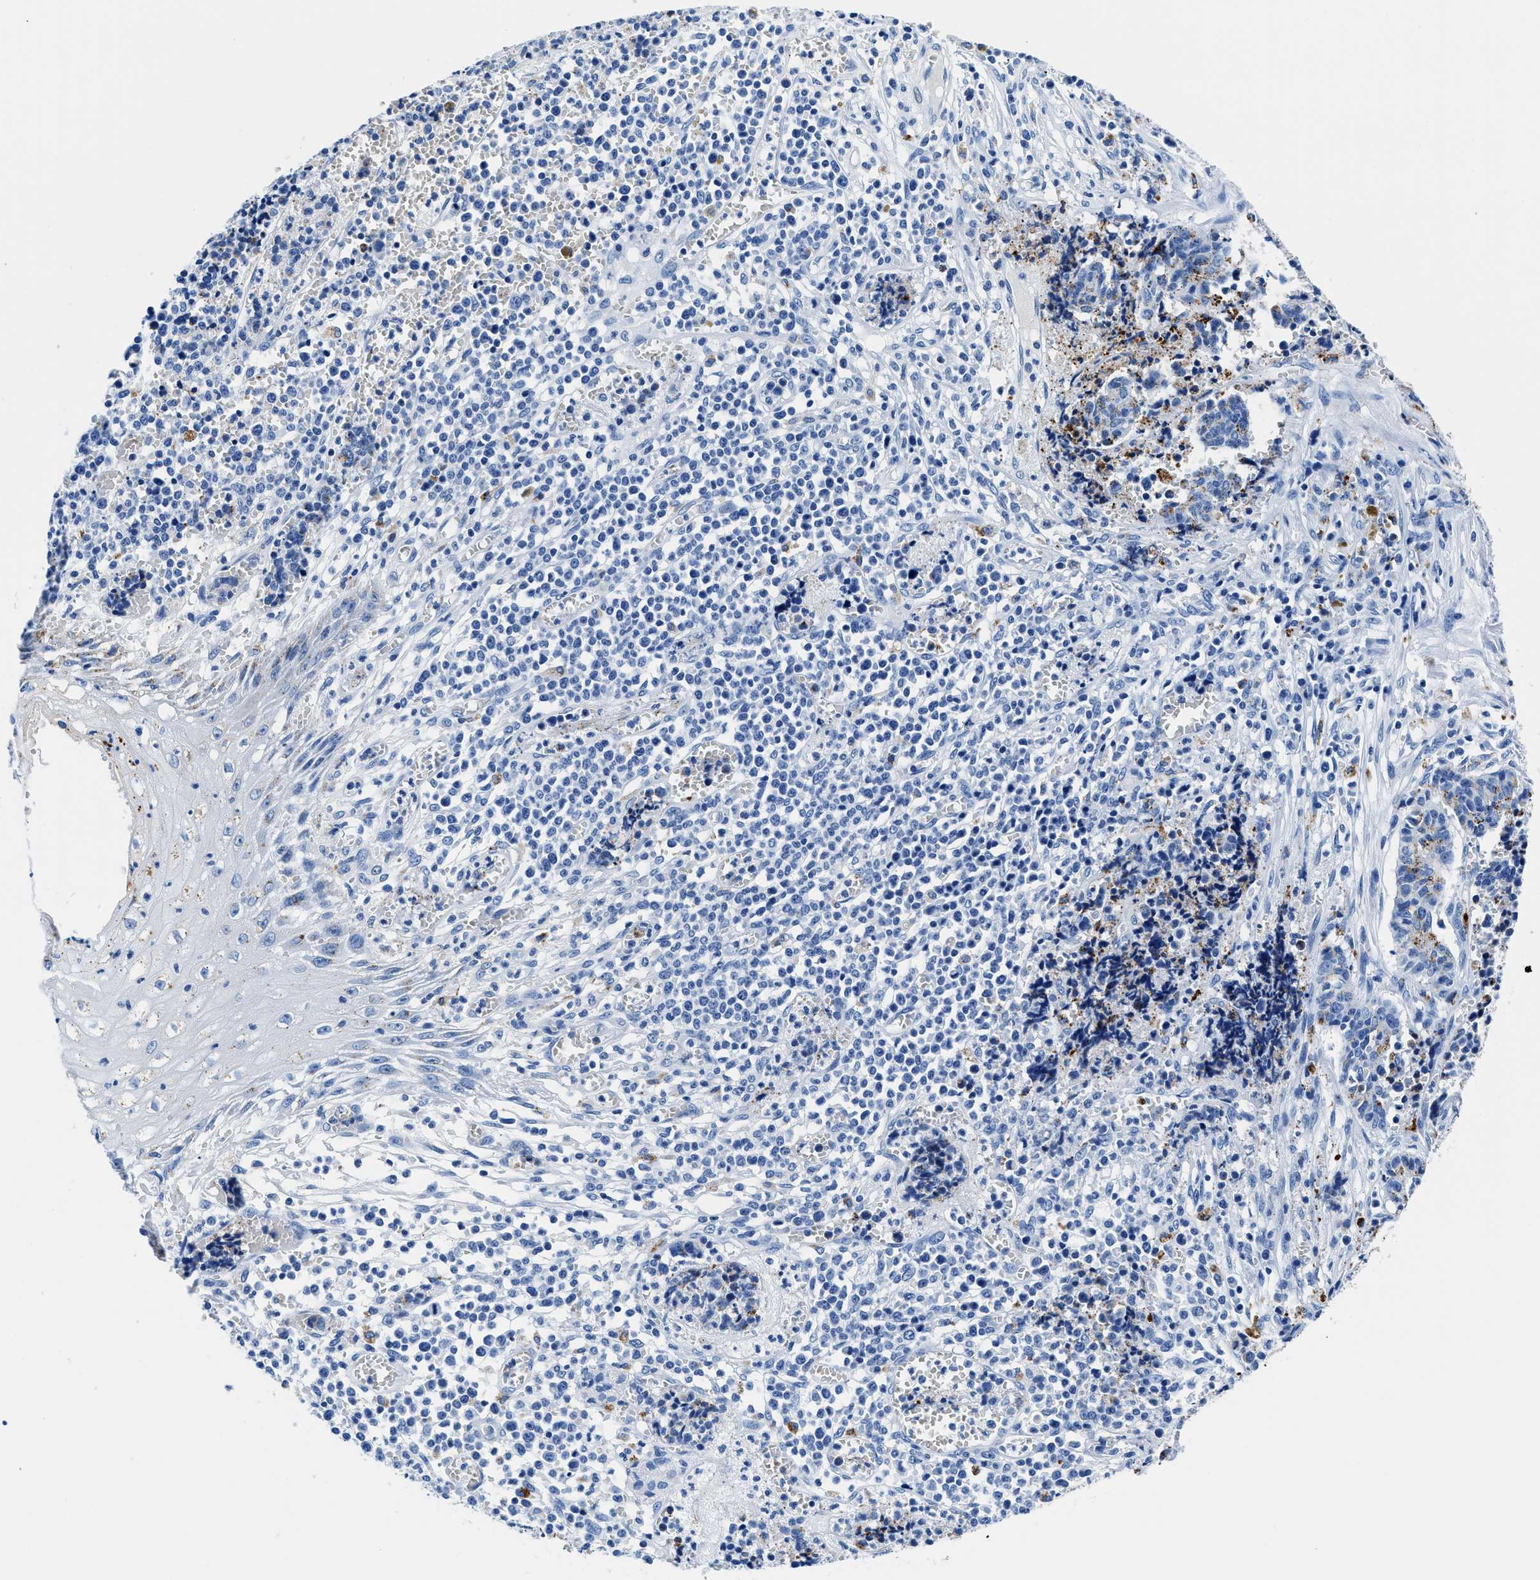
{"staining": {"intensity": "moderate", "quantity": "<25%", "location": "cytoplasmic/membranous"}, "tissue": "cervical cancer", "cell_type": "Tumor cells", "image_type": "cancer", "snomed": [{"axis": "morphology", "description": "Squamous cell carcinoma, NOS"}, {"axis": "topography", "description": "Cervix"}], "caption": "An image of human cervical cancer (squamous cell carcinoma) stained for a protein displays moderate cytoplasmic/membranous brown staining in tumor cells.", "gene": "OR14K1", "patient": {"sex": "female", "age": 35}}